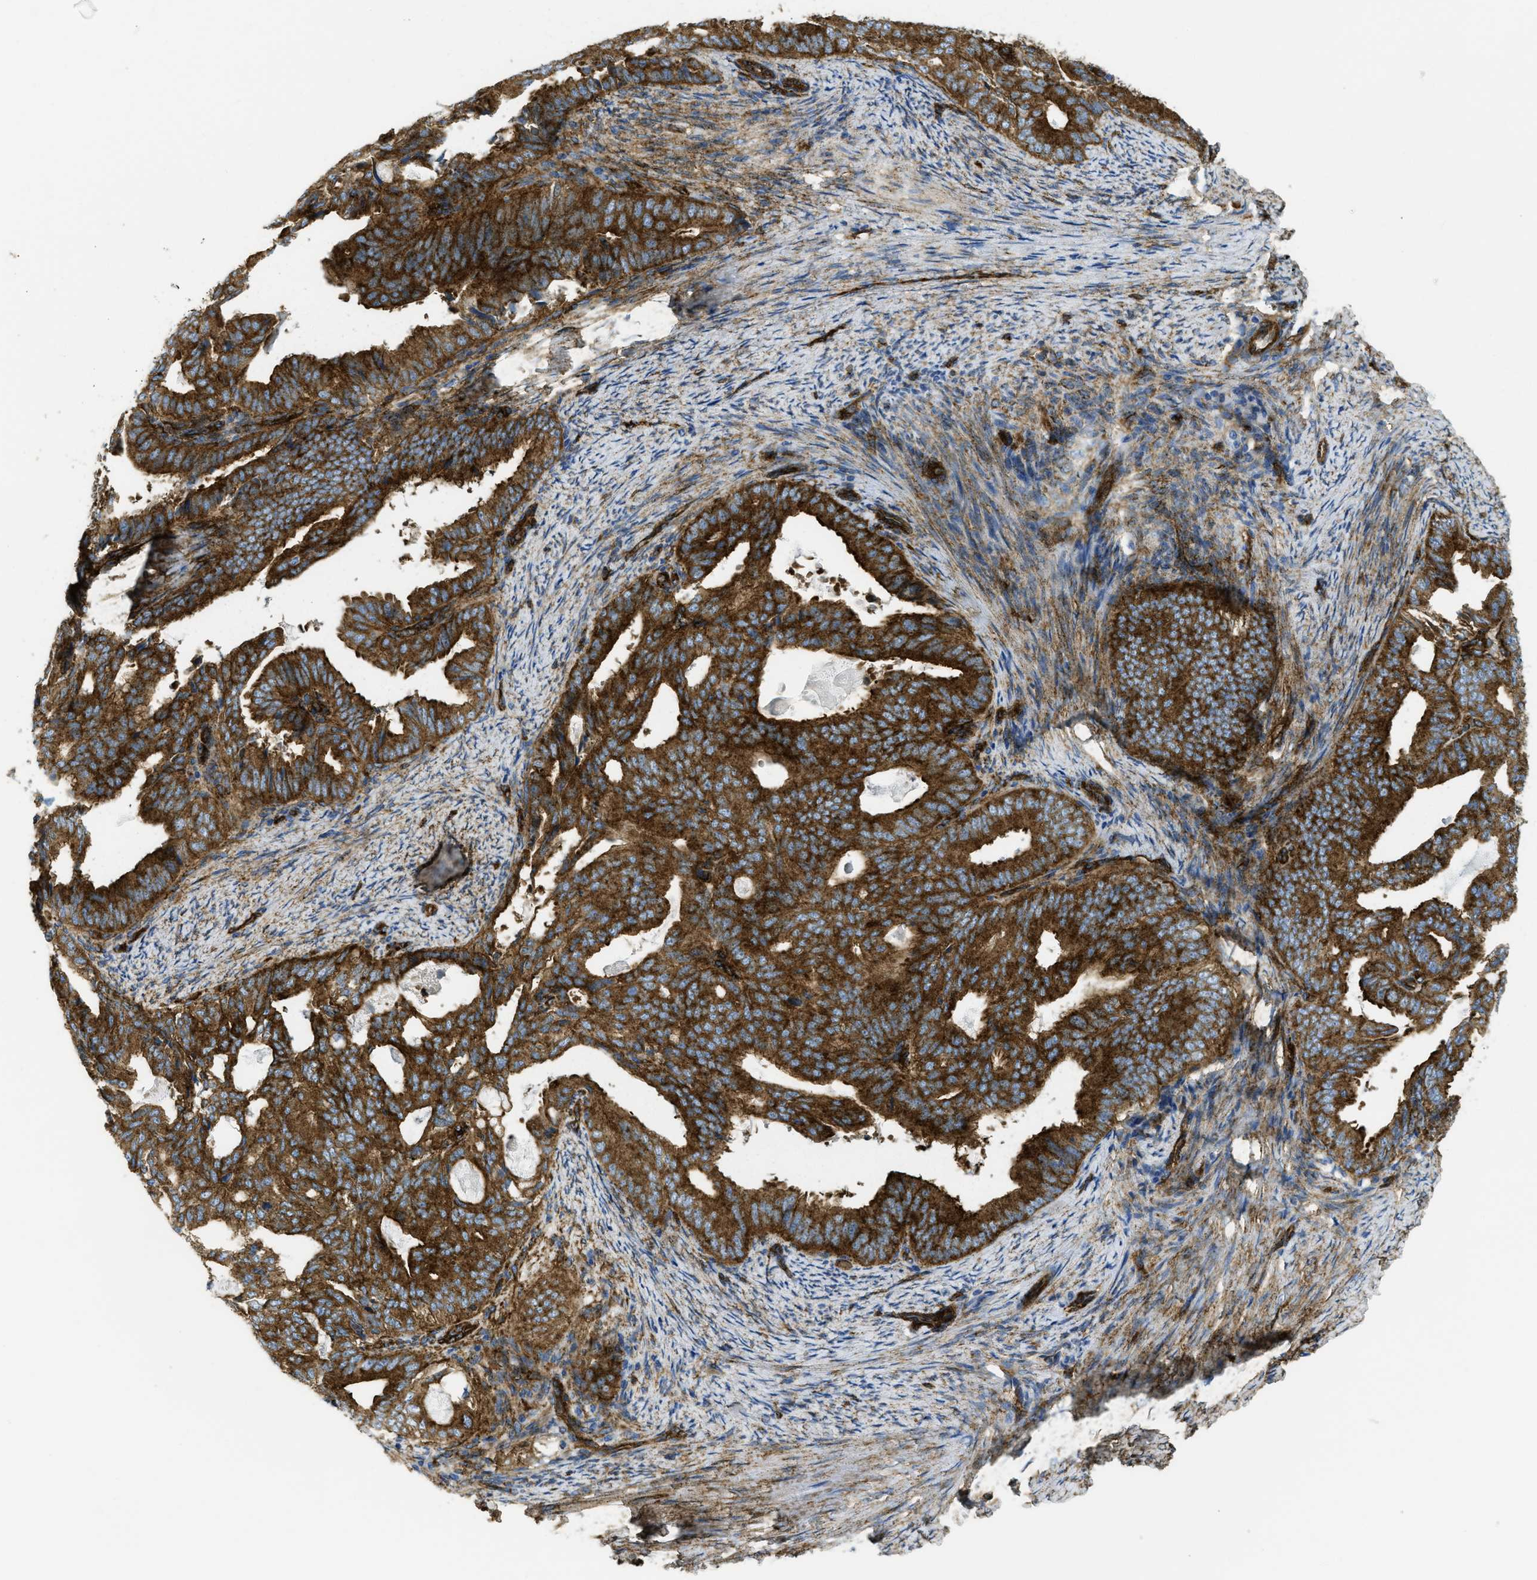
{"staining": {"intensity": "strong", "quantity": ">75%", "location": "cytoplasmic/membranous"}, "tissue": "endometrial cancer", "cell_type": "Tumor cells", "image_type": "cancer", "snomed": [{"axis": "morphology", "description": "Adenocarcinoma, NOS"}, {"axis": "topography", "description": "Endometrium"}], "caption": "A micrograph showing strong cytoplasmic/membranous expression in about >75% of tumor cells in endometrial cancer, as visualized by brown immunohistochemical staining.", "gene": "HIP1", "patient": {"sex": "female", "age": 58}}